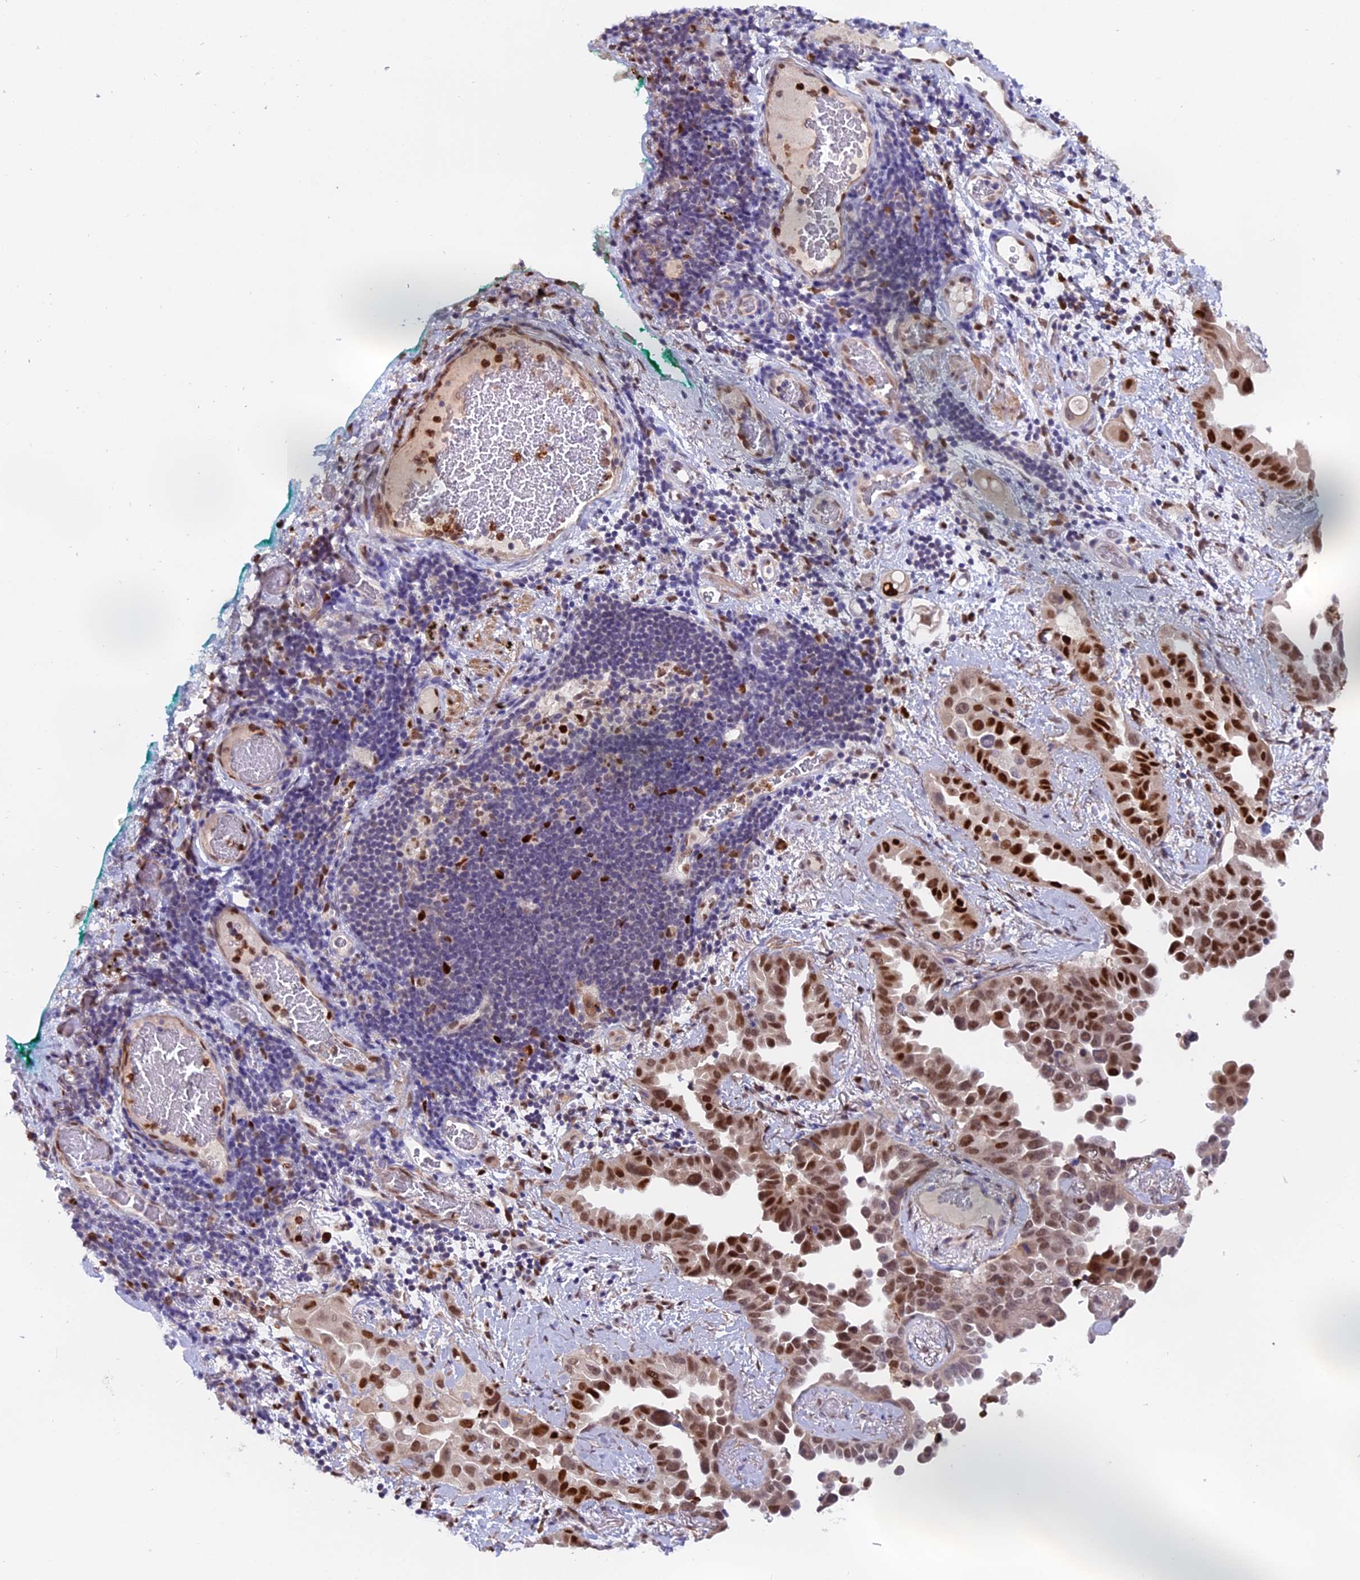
{"staining": {"intensity": "strong", "quantity": "25%-75%", "location": "nuclear"}, "tissue": "lung cancer", "cell_type": "Tumor cells", "image_type": "cancer", "snomed": [{"axis": "morphology", "description": "Adenocarcinoma, NOS"}, {"axis": "topography", "description": "Lung"}], "caption": "Human adenocarcinoma (lung) stained with a brown dye displays strong nuclear positive staining in approximately 25%-75% of tumor cells.", "gene": "FAM118B", "patient": {"sex": "female", "age": 67}}